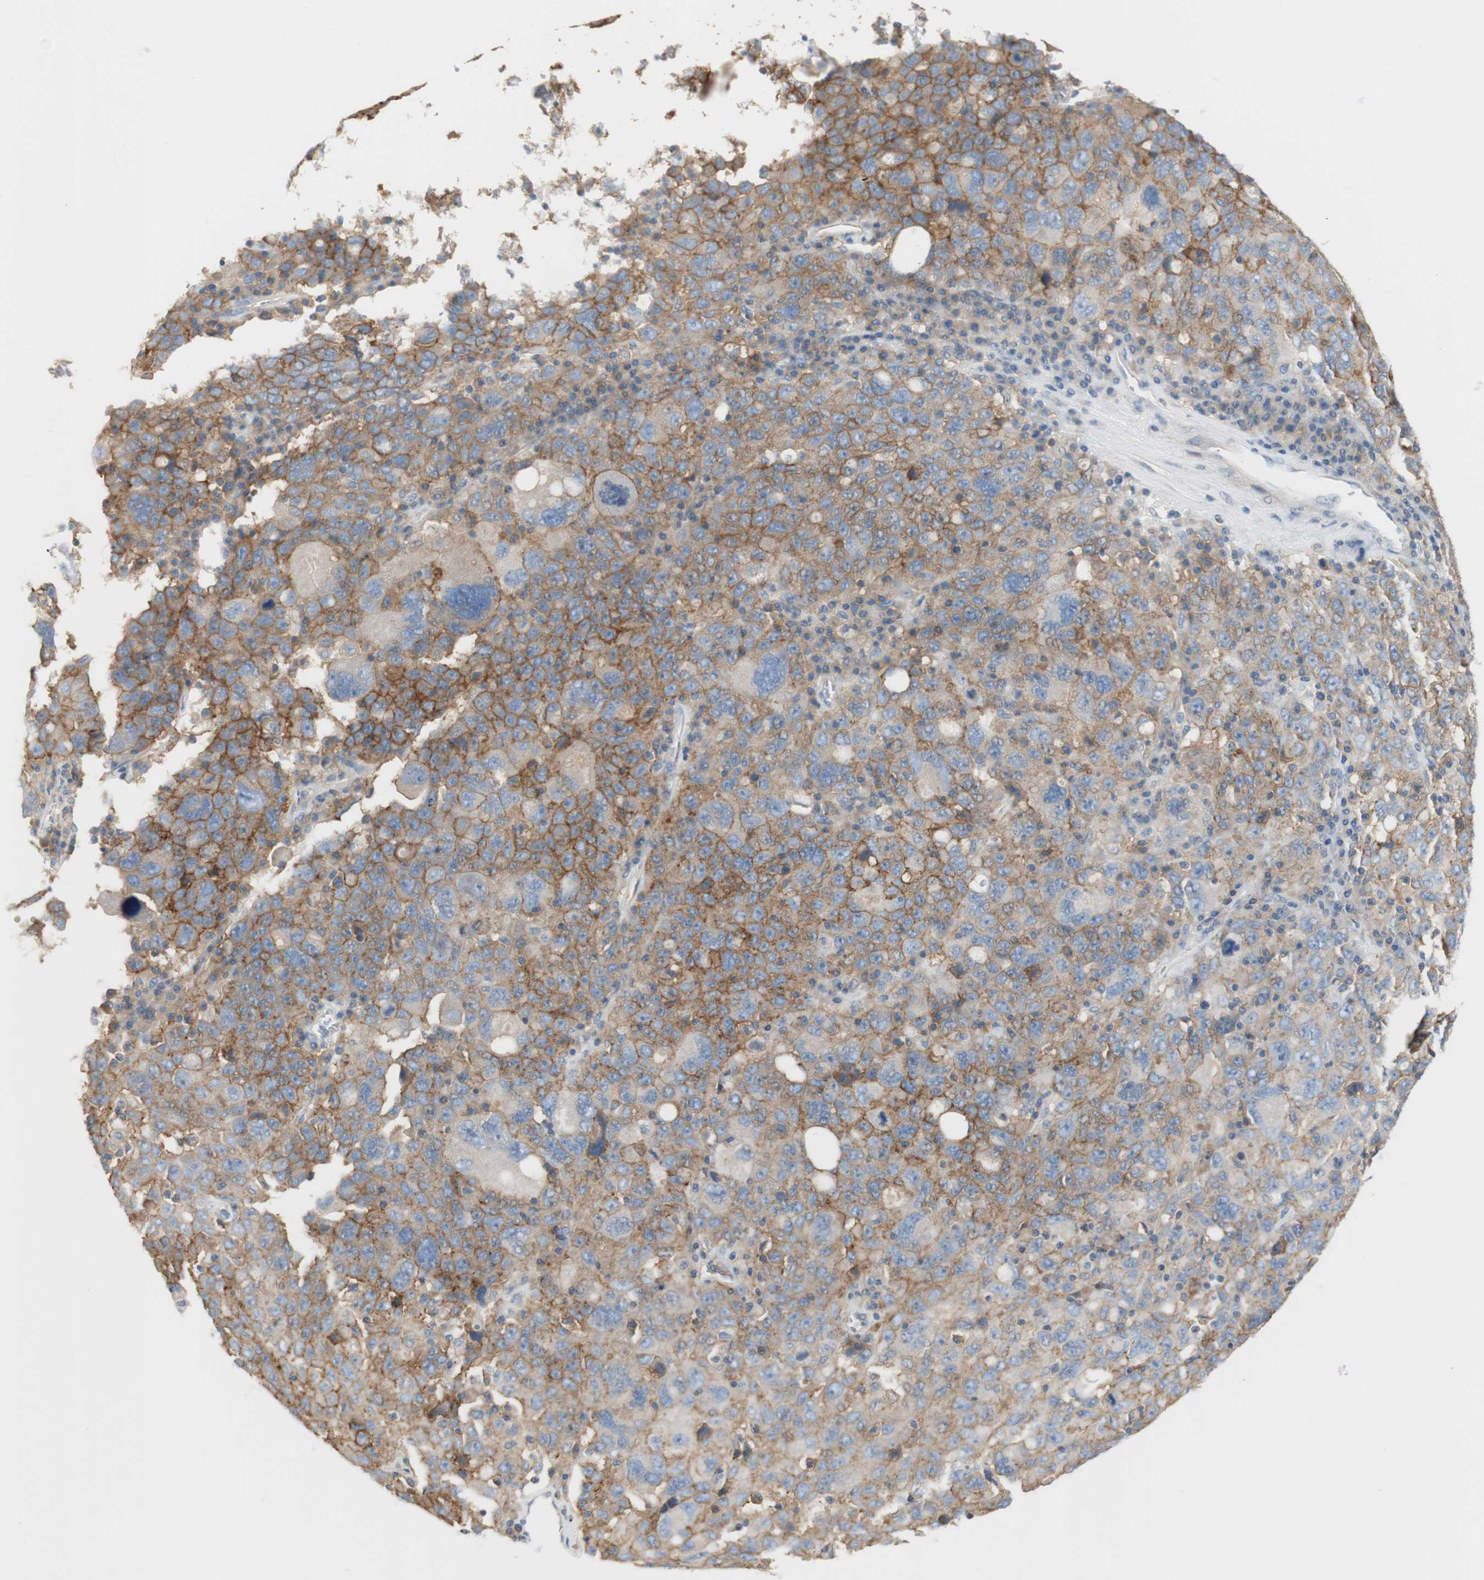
{"staining": {"intensity": "moderate", "quantity": "25%-75%", "location": "cytoplasmic/membranous"}, "tissue": "ovarian cancer", "cell_type": "Tumor cells", "image_type": "cancer", "snomed": [{"axis": "morphology", "description": "Carcinoma, endometroid"}, {"axis": "topography", "description": "Ovary"}], "caption": "An IHC image of tumor tissue is shown. Protein staining in brown labels moderate cytoplasmic/membranous positivity in ovarian cancer within tumor cells.", "gene": "ATP2B1", "patient": {"sex": "female", "age": 62}}